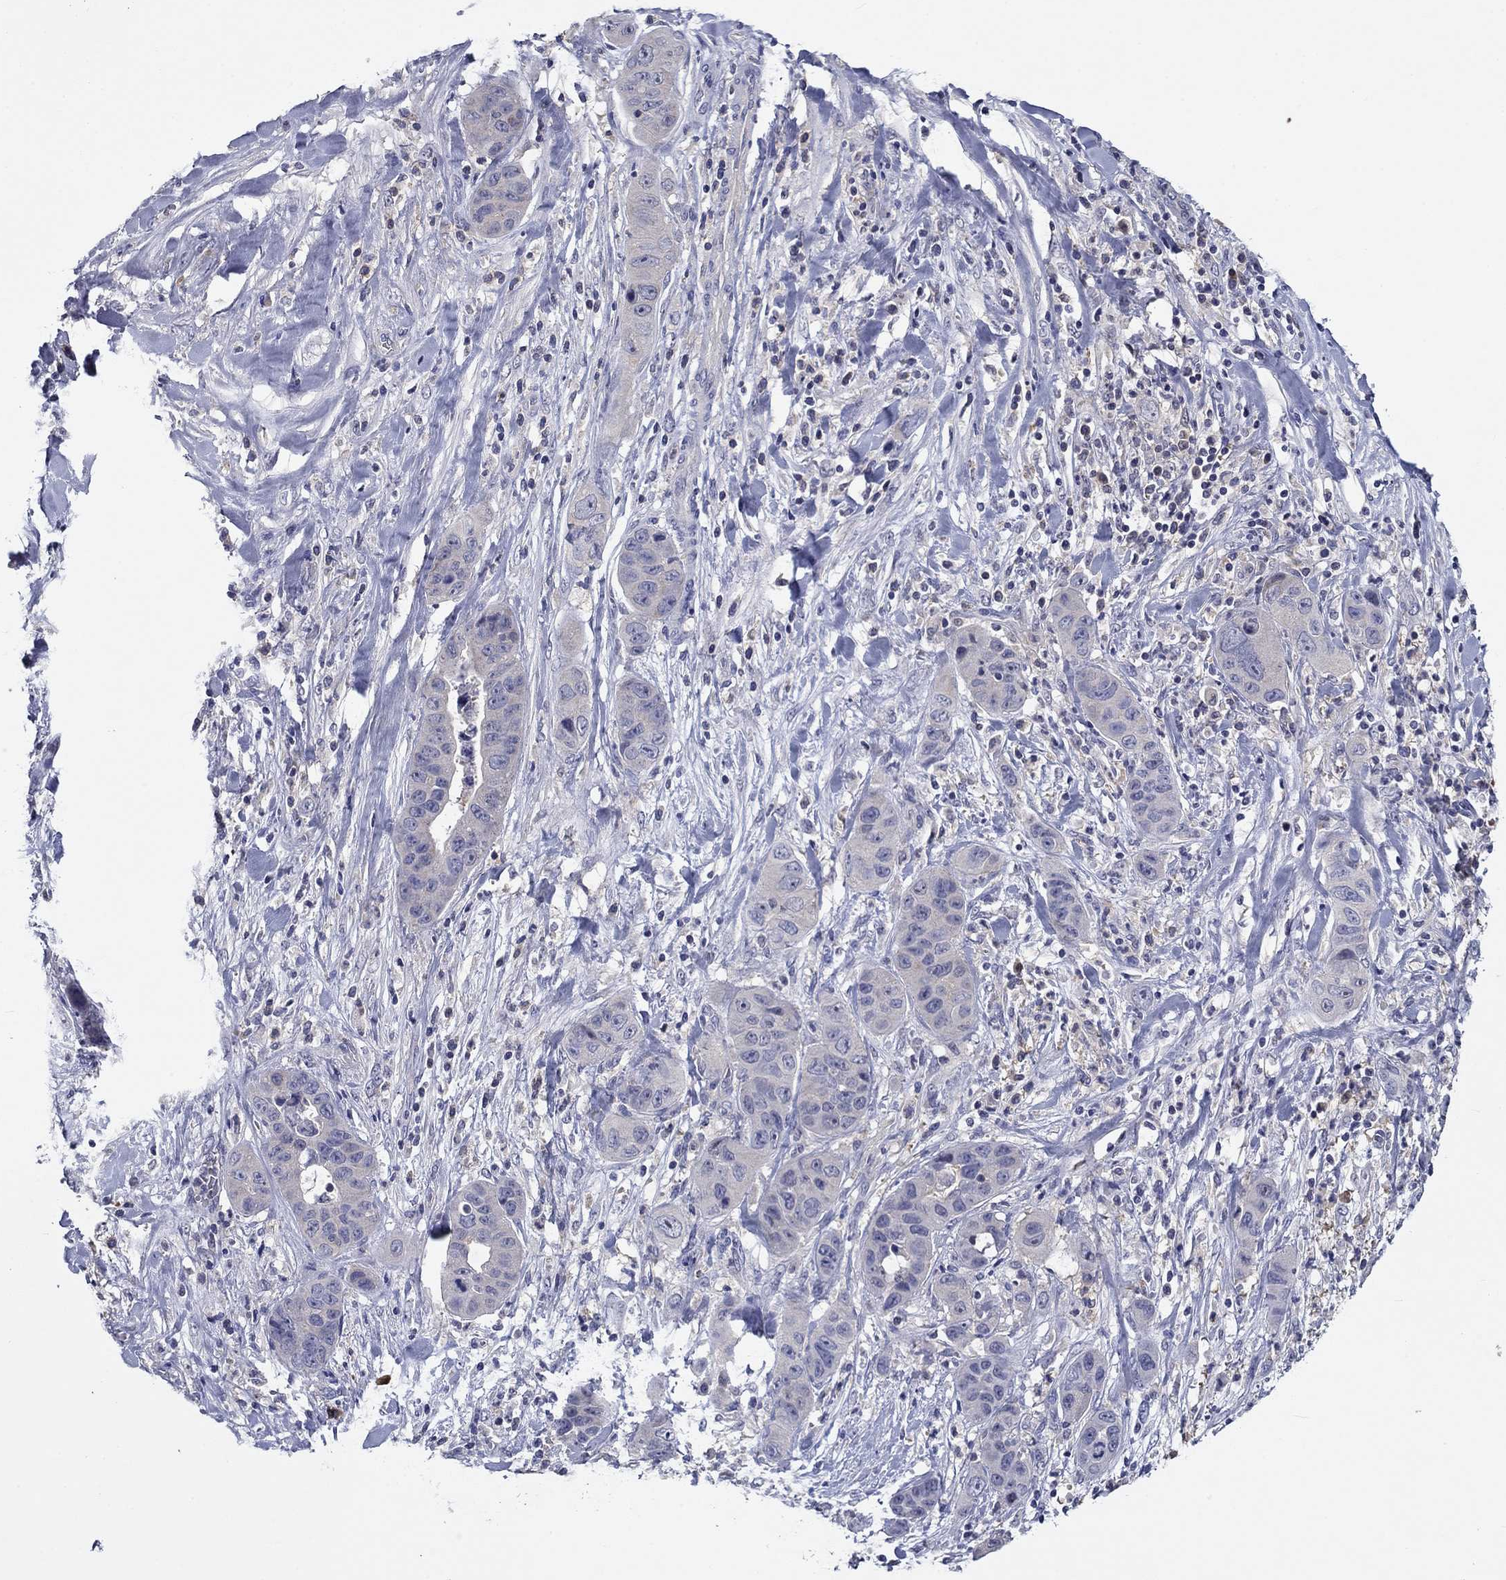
{"staining": {"intensity": "negative", "quantity": "none", "location": "none"}, "tissue": "liver cancer", "cell_type": "Tumor cells", "image_type": "cancer", "snomed": [{"axis": "morphology", "description": "Cholangiocarcinoma"}, {"axis": "topography", "description": "Liver"}], "caption": "Immunohistochemical staining of liver cancer displays no significant expression in tumor cells. (DAB immunohistochemistry (IHC) with hematoxylin counter stain).", "gene": "POU2F2", "patient": {"sex": "female", "age": 52}}